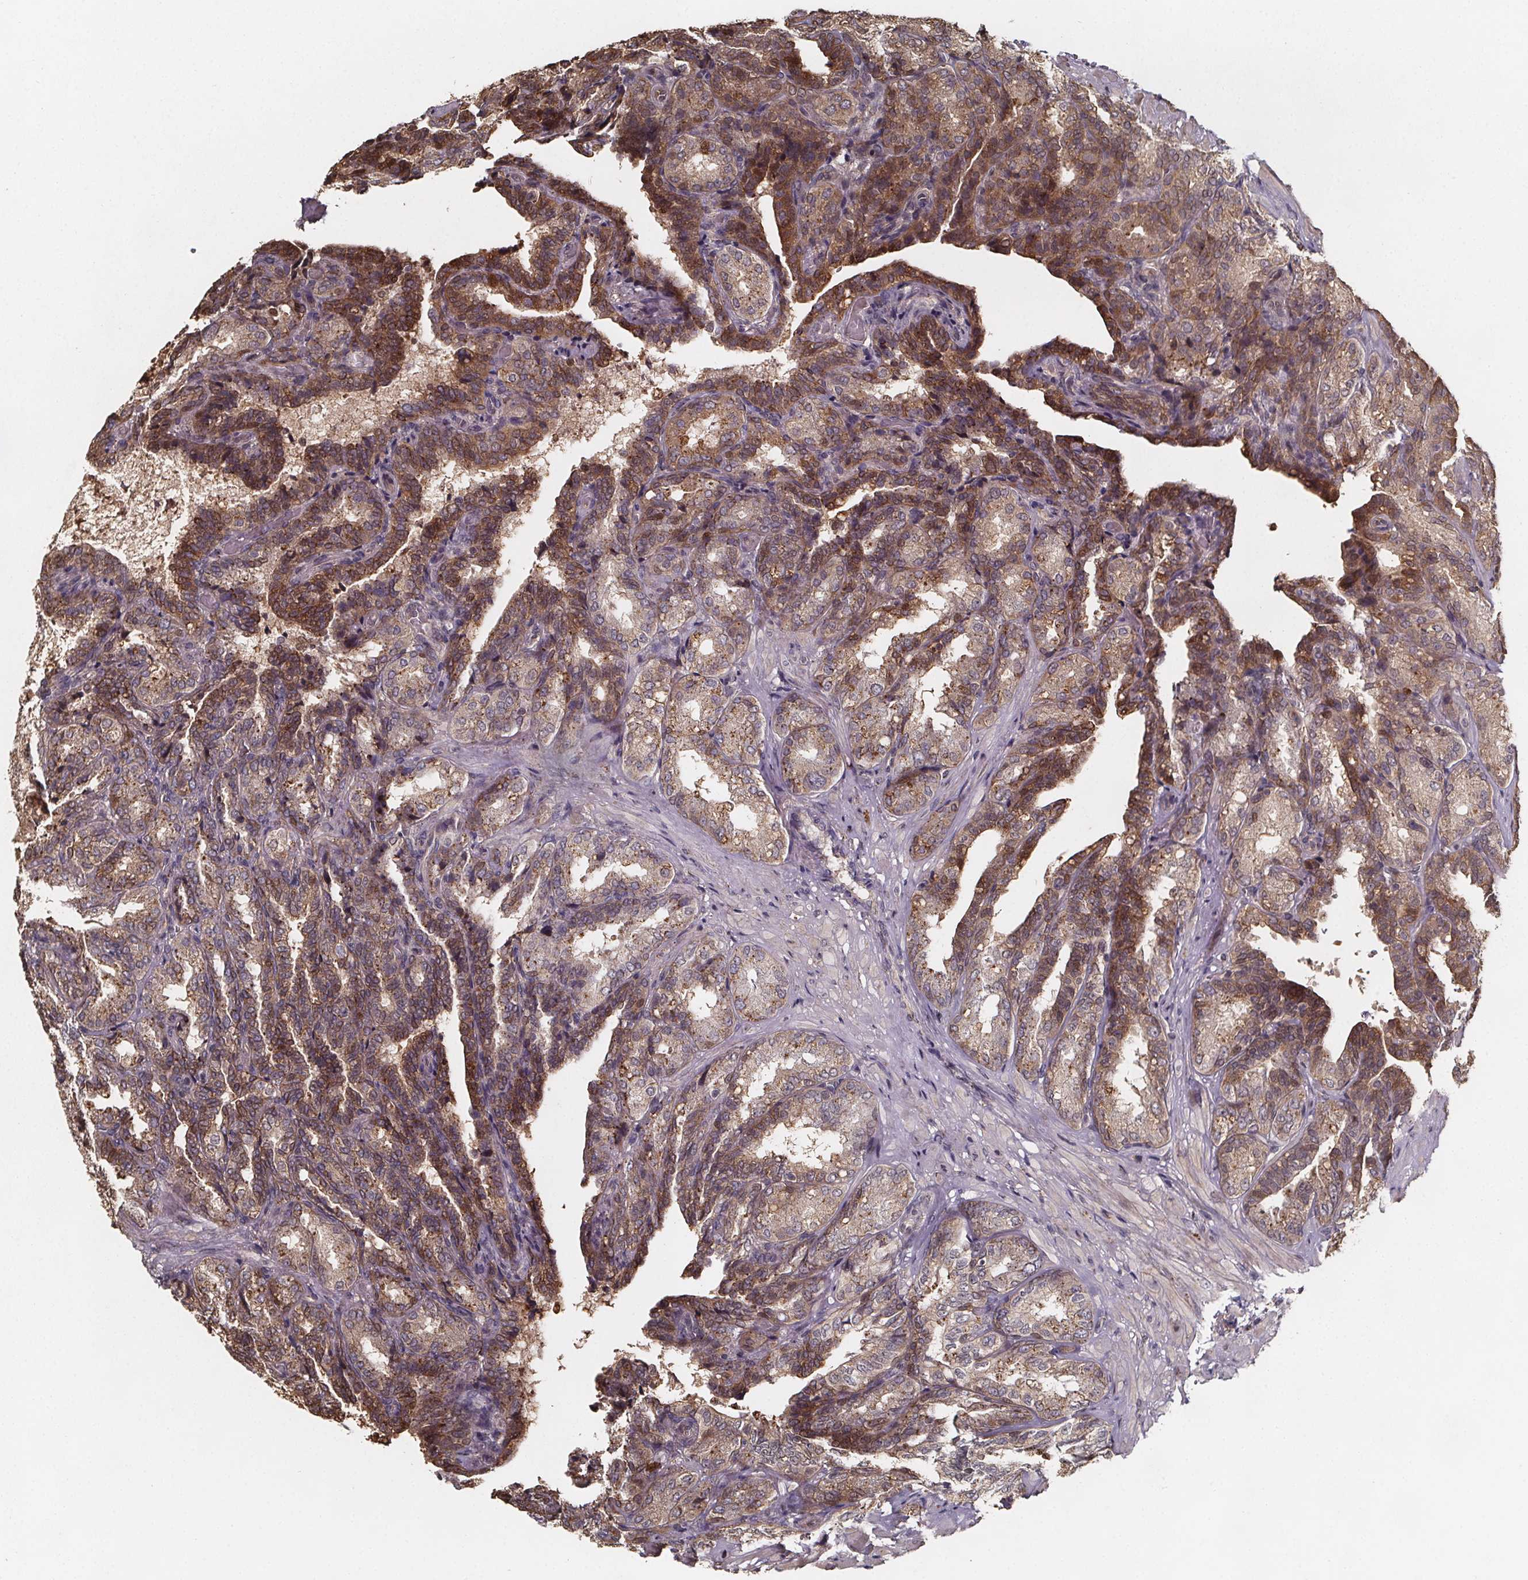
{"staining": {"intensity": "moderate", "quantity": ">75%", "location": "cytoplasmic/membranous"}, "tissue": "seminal vesicle", "cell_type": "Glandular cells", "image_type": "normal", "snomed": [{"axis": "morphology", "description": "Normal tissue, NOS"}, {"axis": "topography", "description": "Seminal veicle"}], "caption": "This photomicrograph demonstrates IHC staining of benign human seminal vesicle, with medium moderate cytoplasmic/membranous positivity in approximately >75% of glandular cells.", "gene": "ZNF879", "patient": {"sex": "male", "age": 68}}